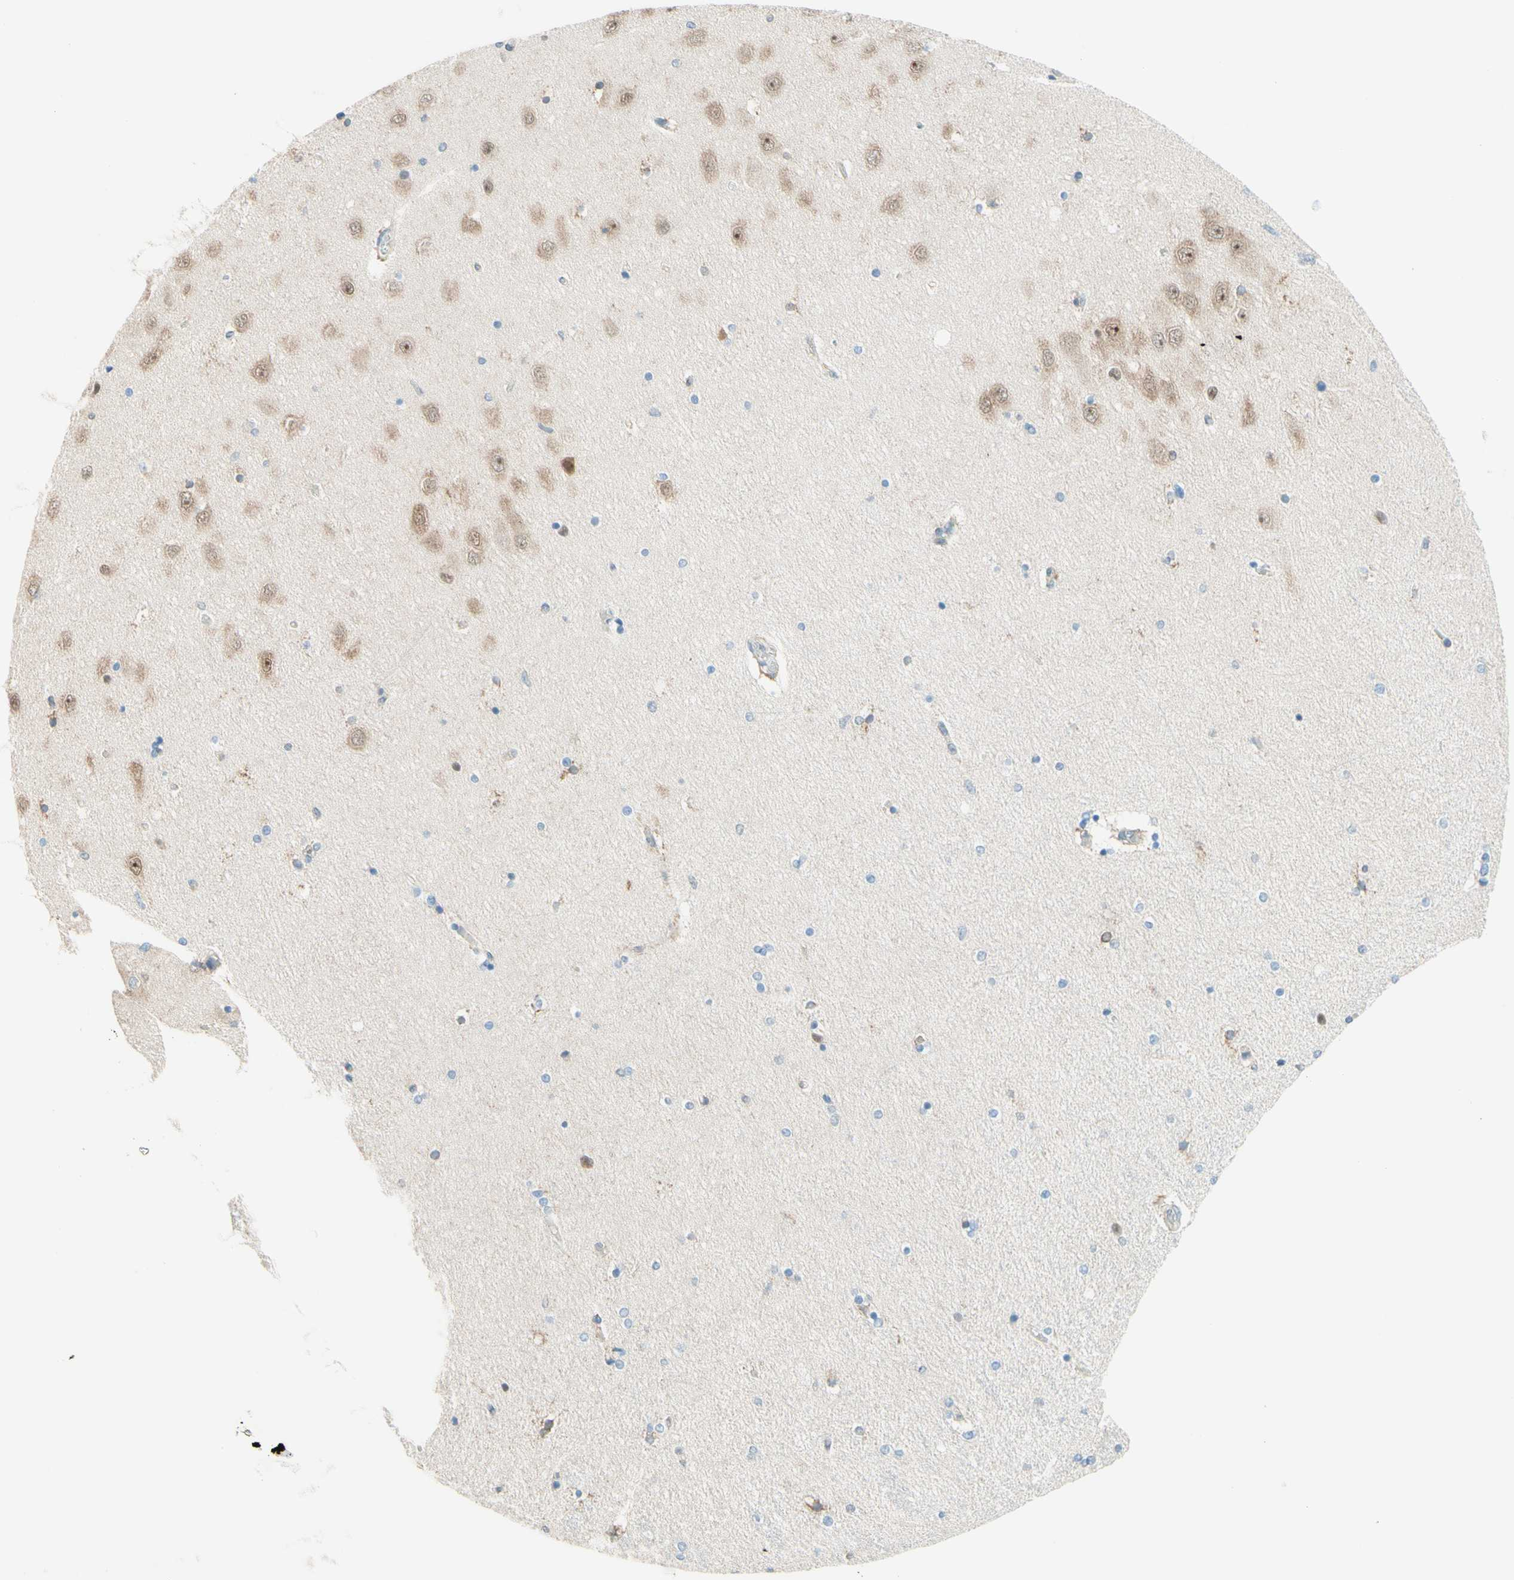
{"staining": {"intensity": "negative", "quantity": "none", "location": "none"}, "tissue": "hippocampus", "cell_type": "Glial cells", "image_type": "normal", "snomed": [{"axis": "morphology", "description": "Normal tissue, NOS"}, {"axis": "topography", "description": "Hippocampus"}], "caption": "Immunohistochemistry image of normal hippocampus stained for a protein (brown), which exhibits no staining in glial cells.", "gene": "JPH1", "patient": {"sex": "female", "age": 54}}